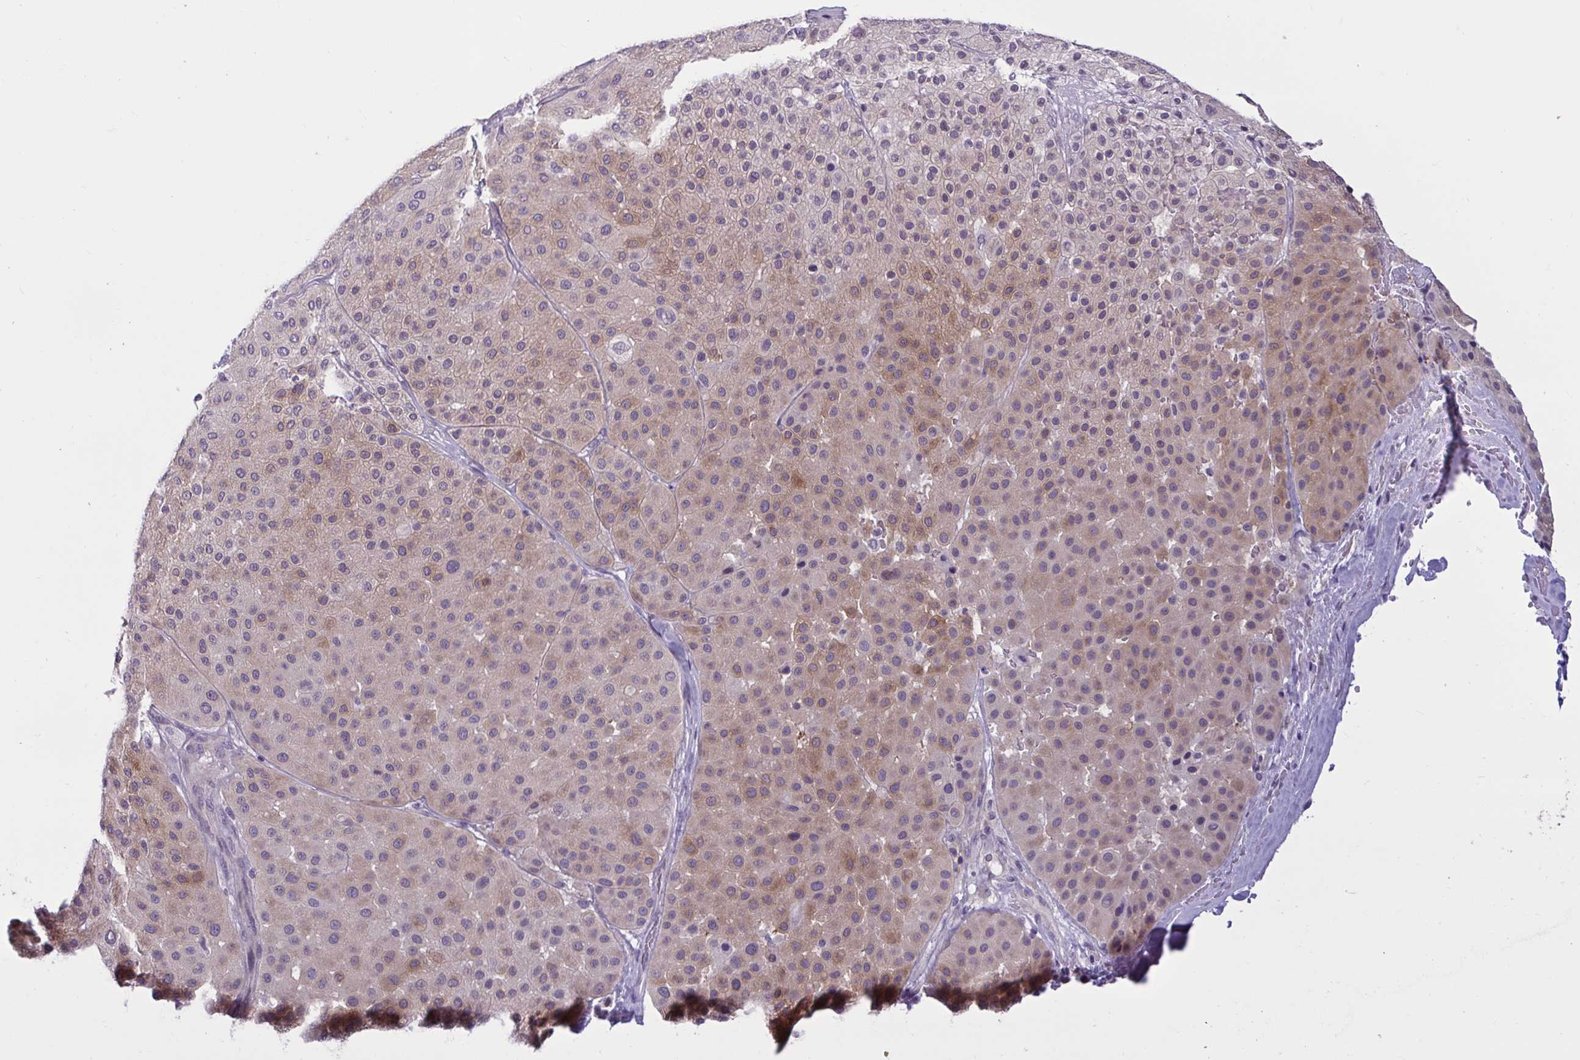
{"staining": {"intensity": "weak", "quantity": "25%-75%", "location": "cytoplasmic/membranous"}, "tissue": "melanoma", "cell_type": "Tumor cells", "image_type": "cancer", "snomed": [{"axis": "morphology", "description": "Malignant melanoma, Metastatic site"}, {"axis": "topography", "description": "Smooth muscle"}], "caption": "A histopathology image of human melanoma stained for a protein displays weak cytoplasmic/membranous brown staining in tumor cells. (IHC, brightfield microscopy, high magnification).", "gene": "TBC1D4", "patient": {"sex": "male", "age": 41}}